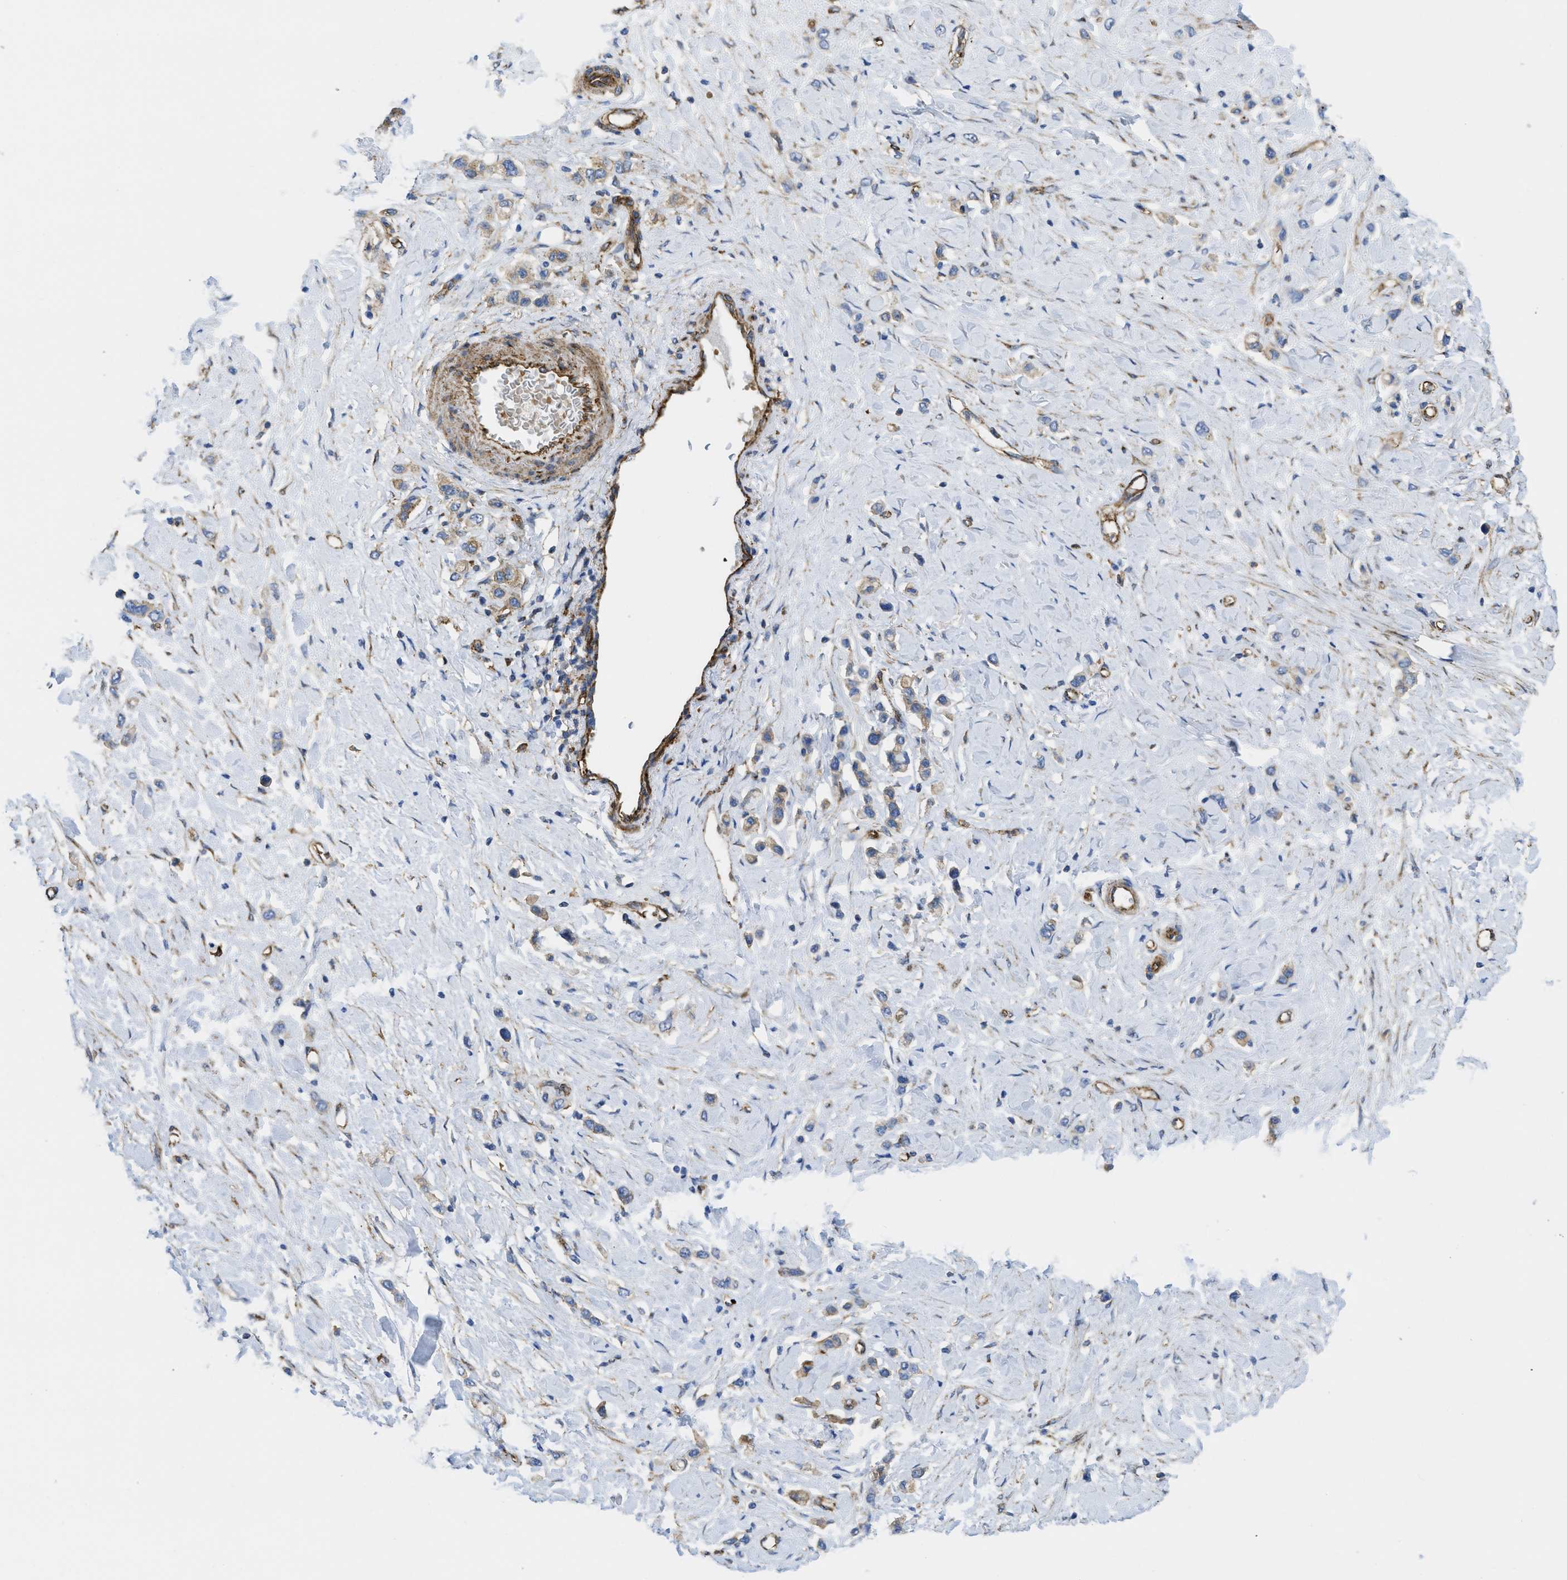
{"staining": {"intensity": "weak", "quantity": ">75%", "location": "cytoplasmic/membranous"}, "tissue": "stomach cancer", "cell_type": "Tumor cells", "image_type": "cancer", "snomed": [{"axis": "morphology", "description": "Adenocarcinoma, NOS"}, {"axis": "topography", "description": "Stomach"}], "caption": "Protein expression analysis of human stomach cancer (adenocarcinoma) reveals weak cytoplasmic/membranous positivity in approximately >75% of tumor cells.", "gene": "HIP1", "patient": {"sex": "female", "age": 65}}